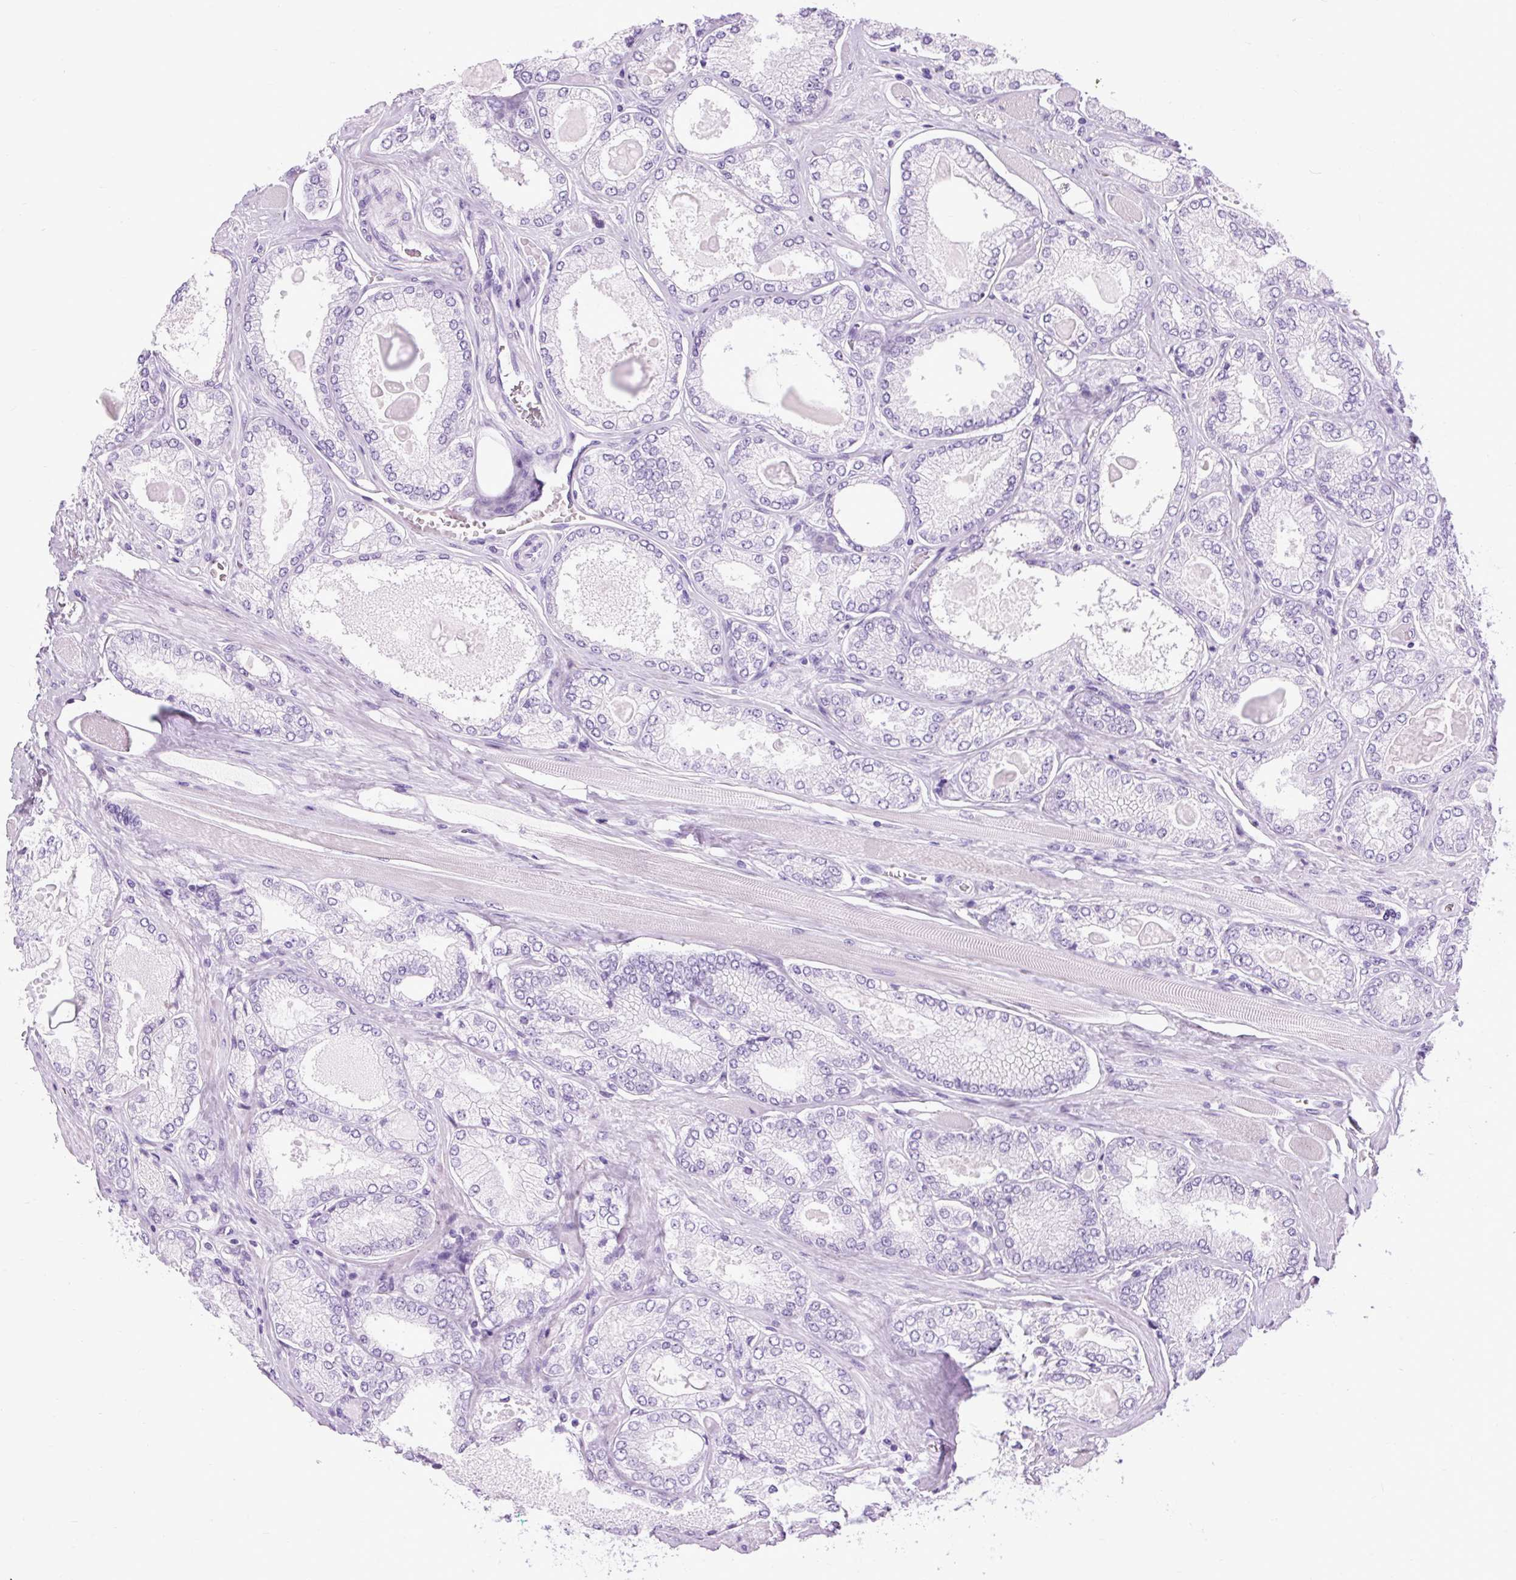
{"staining": {"intensity": "negative", "quantity": "none", "location": "none"}, "tissue": "prostate cancer", "cell_type": "Tumor cells", "image_type": "cancer", "snomed": [{"axis": "morphology", "description": "Adenocarcinoma, High grade"}, {"axis": "topography", "description": "Prostate"}], "caption": "Image shows no significant protein positivity in tumor cells of prostate cancer.", "gene": "FABP7", "patient": {"sex": "male", "age": 68}}